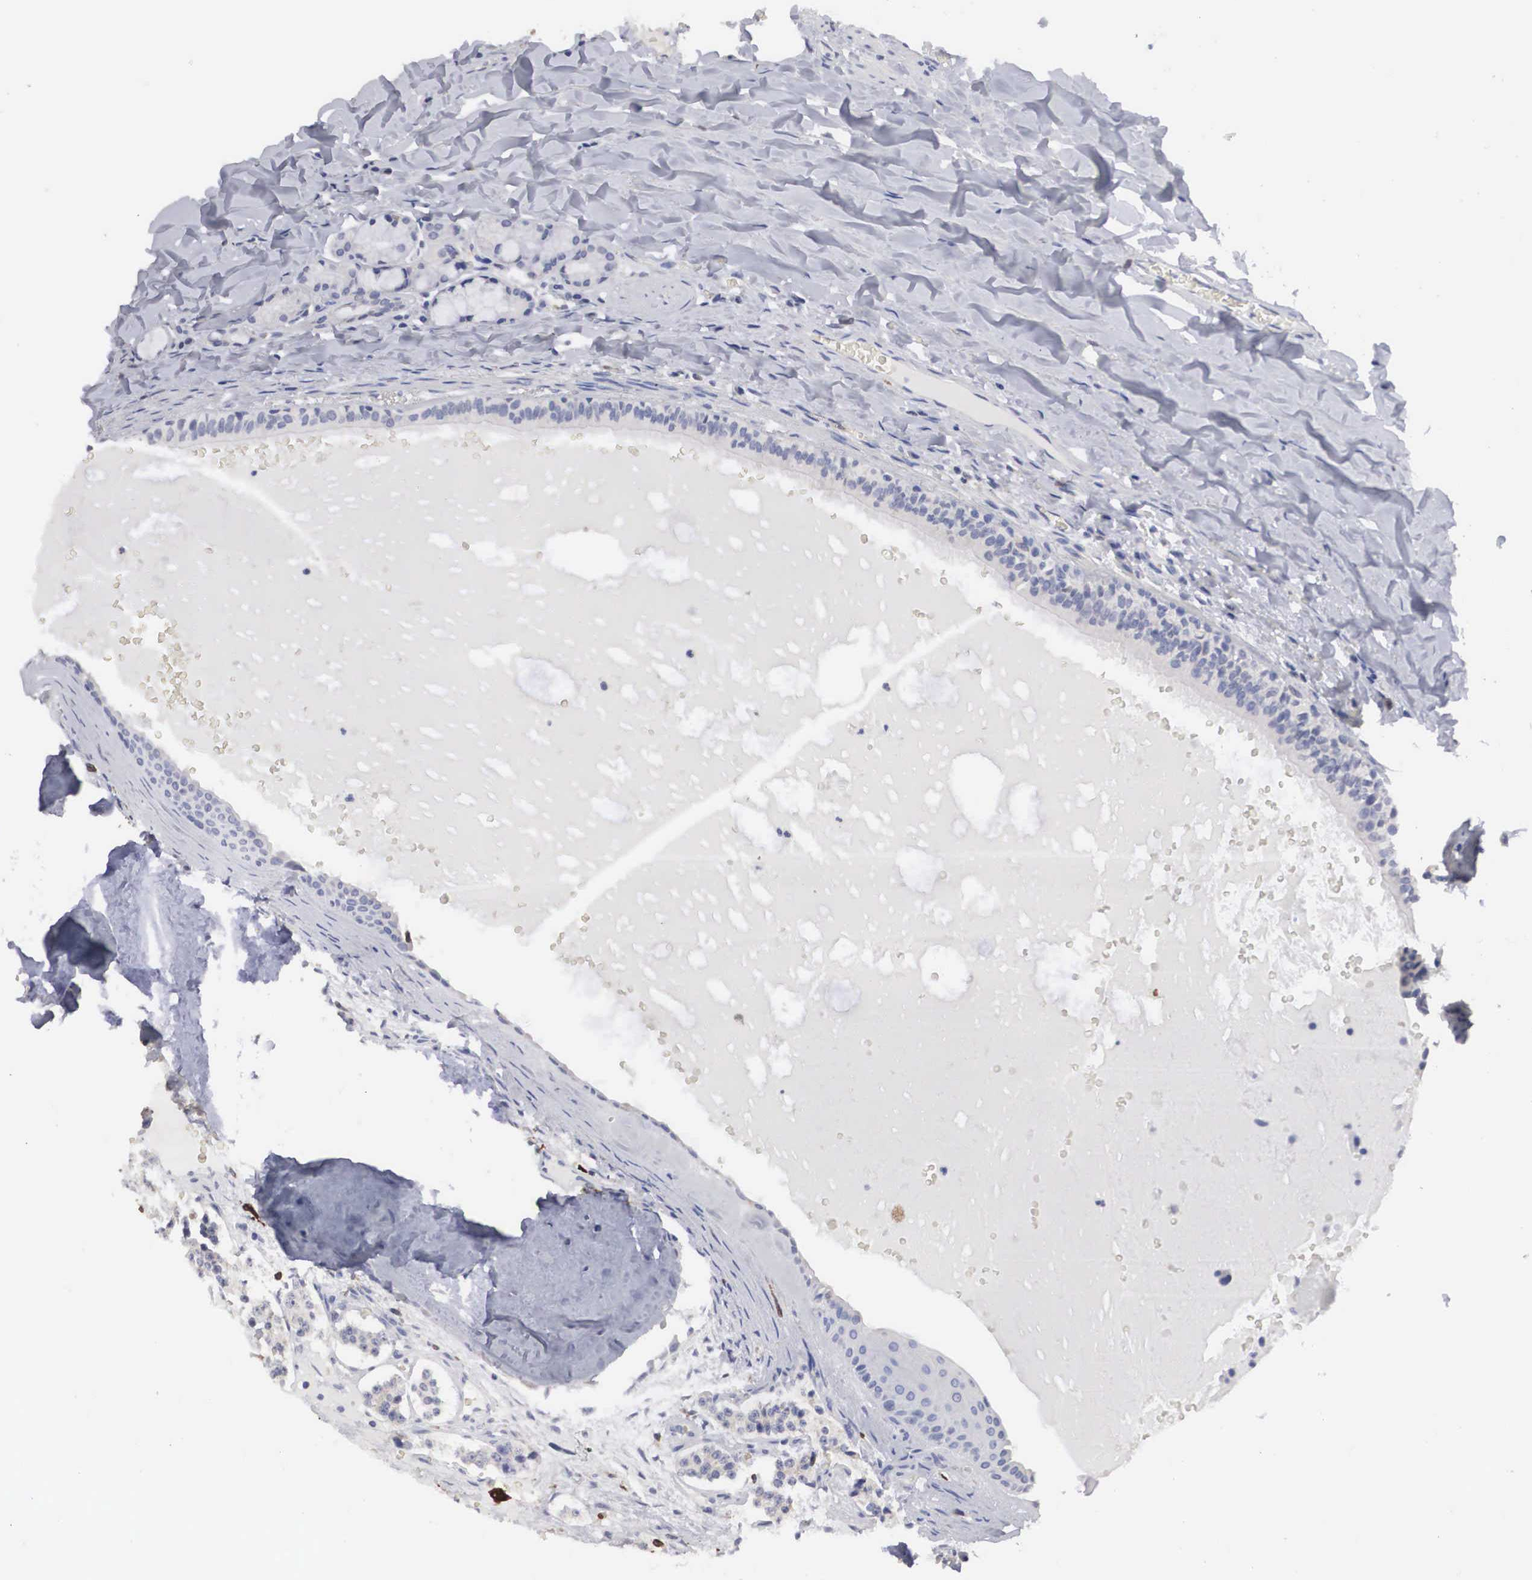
{"staining": {"intensity": "negative", "quantity": "none", "location": "none"}, "tissue": "carcinoid", "cell_type": "Tumor cells", "image_type": "cancer", "snomed": [{"axis": "morphology", "description": "Carcinoid, malignant, NOS"}, {"axis": "topography", "description": "Bronchus"}], "caption": "DAB (3,3'-diaminobenzidine) immunohistochemical staining of human carcinoid (malignant) demonstrates no significant positivity in tumor cells.", "gene": "HMOX1", "patient": {"sex": "male", "age": 55}}